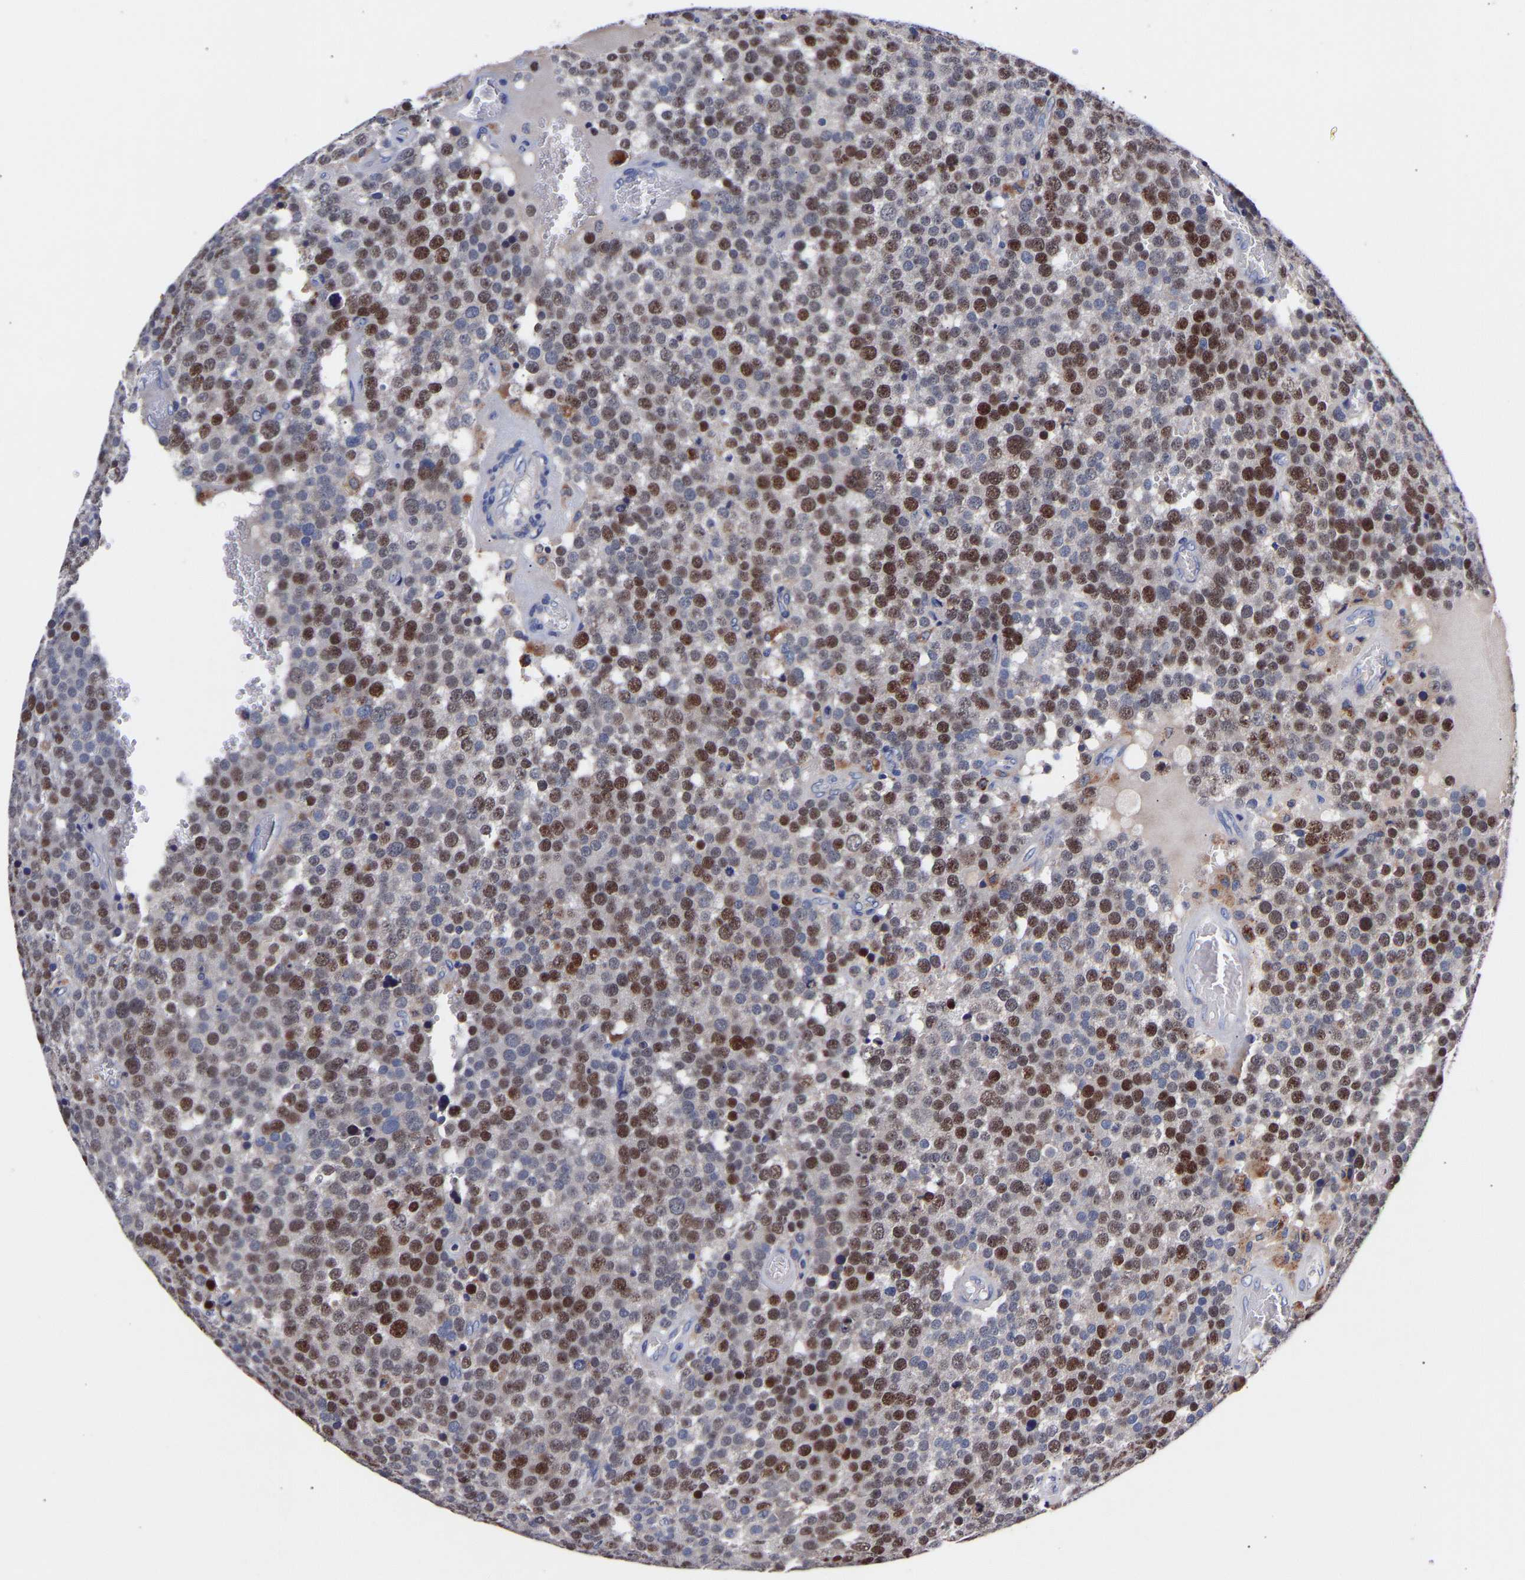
{"staining": {"intensity": "moderate", "quantity": "25%-75%", "location": "cytoplasmic/membranous,nuclear"}, "tissue": "testis cancer", "cell_type": "Tumor cells", "image_type": "cancer", "snomed": [{"axis": "morphology", "description": "Normal tissue, NOS"}, {"axis": "morphology", "description": "Seminoma, NOS"}, {"axis": "topography", "description": "Testis"}], "caption": "An IHC histopathology image of neoplastic tissue is shown. Protein staining in brown shows moderate cytoplasmic/membranous and nuclear positivity in seminoma (testis) within tumor cells.", "gene": "SEM1", "patient": {"sex": "male", "age": 71}}